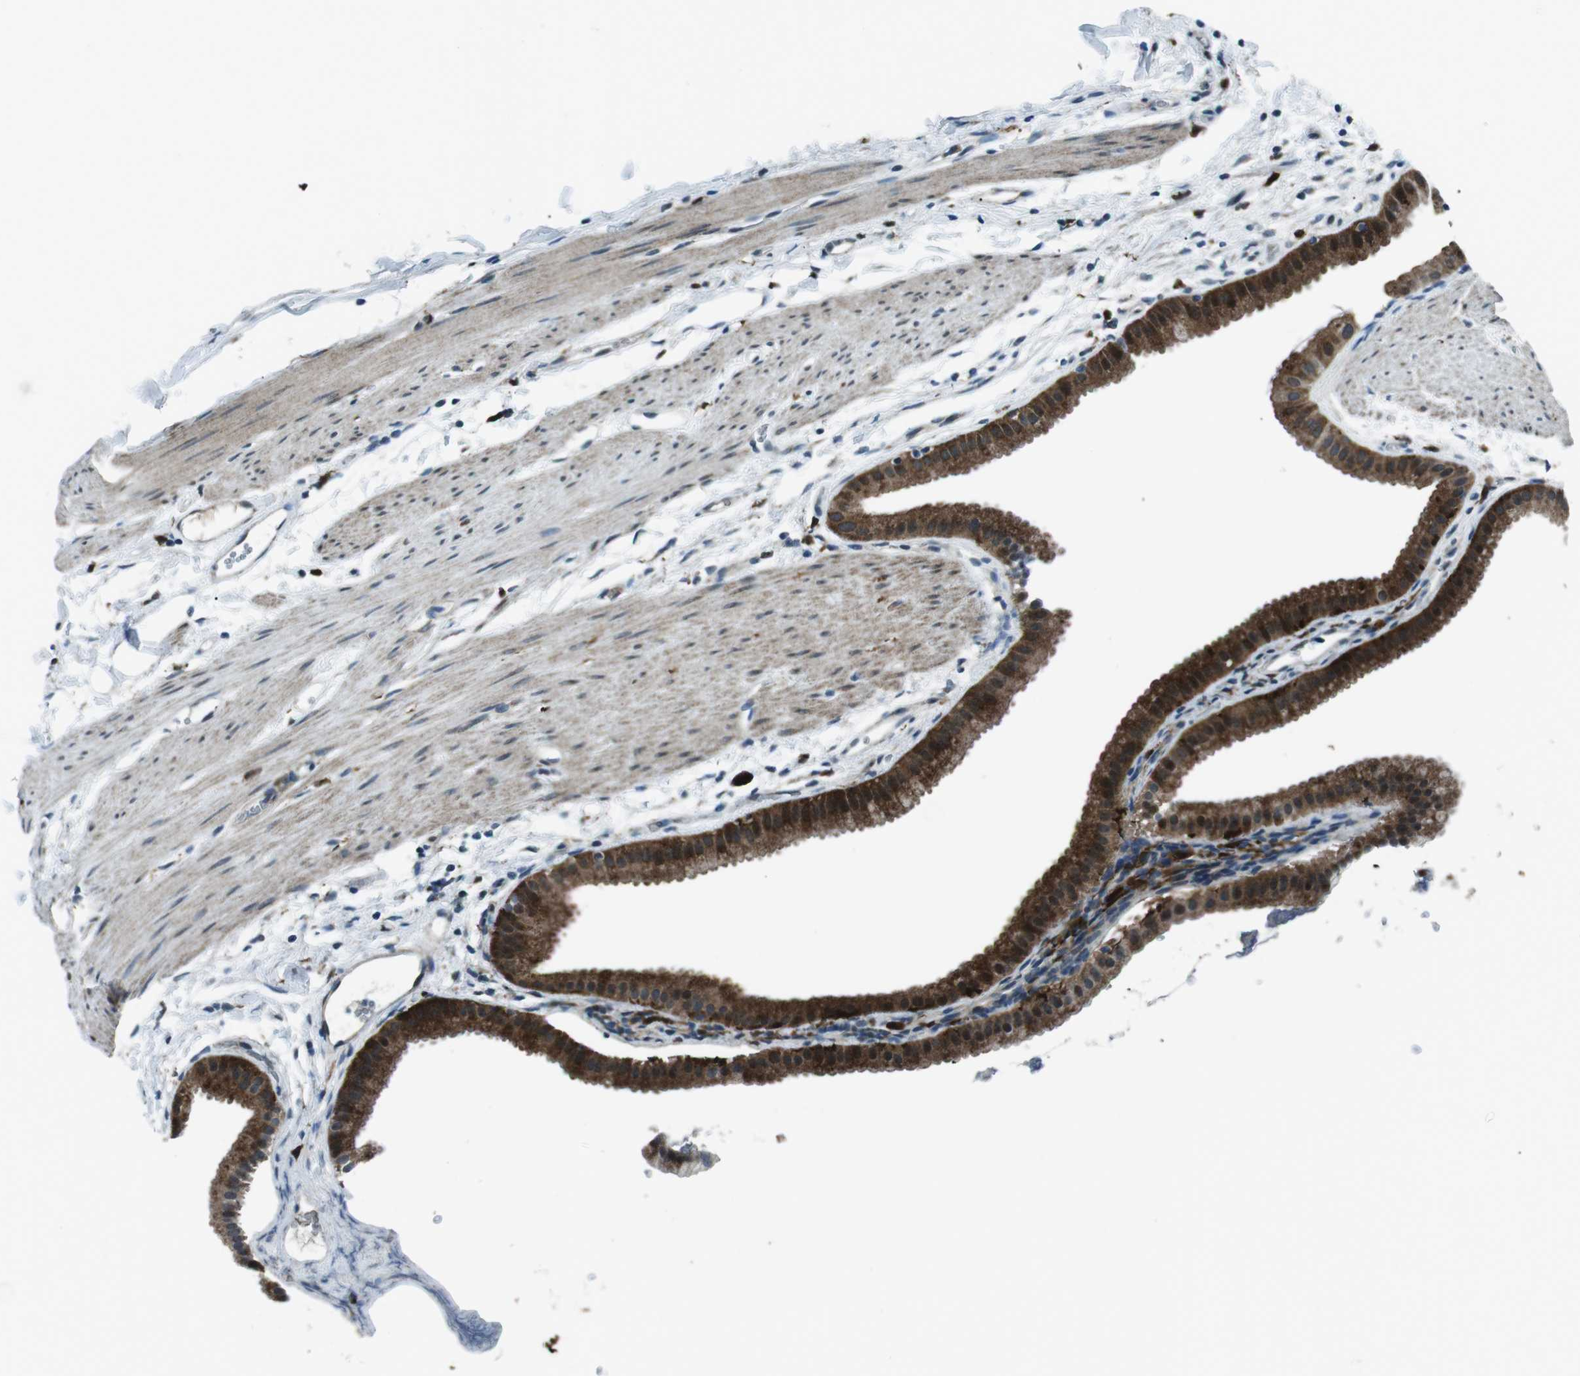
{"staining": {"intensity": "strong", "quantity": ">75%", "location": "cytoplasmic/membranous"}, "tissue": "gallbladder", "cell_type": "Glandular cells", "image_type": "normal", "snomed": [{"axis": "morphology", "description": "Normal tissue, NOS"}, {"axis": "topography", "description": "Gallbladder"}], "caption": "Glandular cells show high levels of strong cytoplasmic/membranous expression in approximately >75% of cells in normal gallbladder.", "gene": "BLNK", "patient": {"sex": "female", "age": 64}}